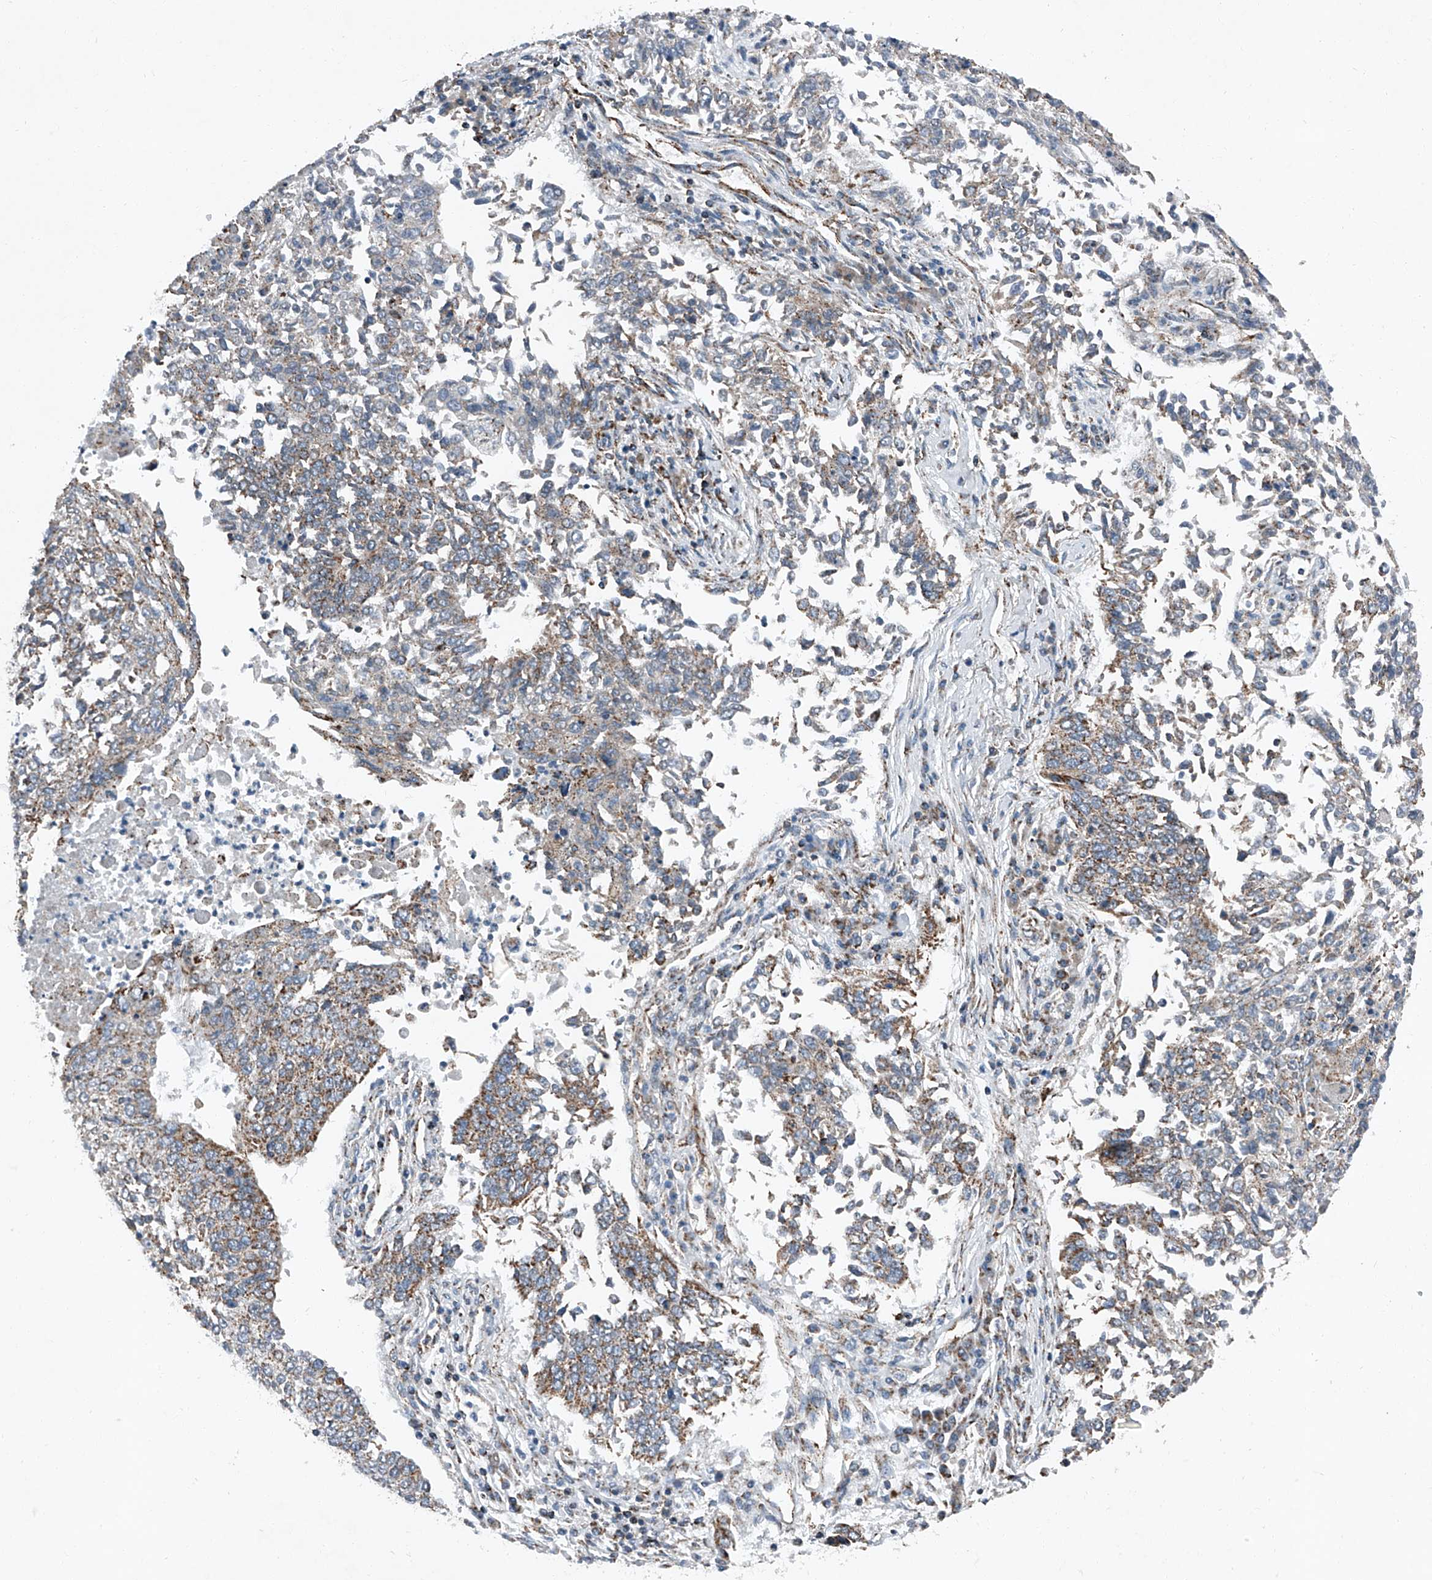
{"staining": {"intensity": "moderate", "quantity": "25%-75%", "location": "cytoplasmic/membranous"}, "tissue": "lung cancer", "cell_type": "Tumor cells", "image_type": "cancer", "snomed": [{"axis": "morphology", "description": "Normal tissue, NOS"}, {"axis": "morphology", "description": "Squamous cell carcinoma, NOS"}, {"axis": "topography", "description": "Cartilage tissue"}, {"axis": "topography", "description": "Bronchus"}, {"axis": "topography", "description": "Lung"}, {"axis": "topography", "description": "Peripheral nerve tissue"}], "caption": "Lung cancer (squamous cell carcinoma) tissue displays moderate cytoplasmic/membranous staining in approximately 25%-75% of tumor cells, visualized by immunohistochemistry.", "gene": "CHRNA7", "patient": {"sex": "female", "age": 49}}